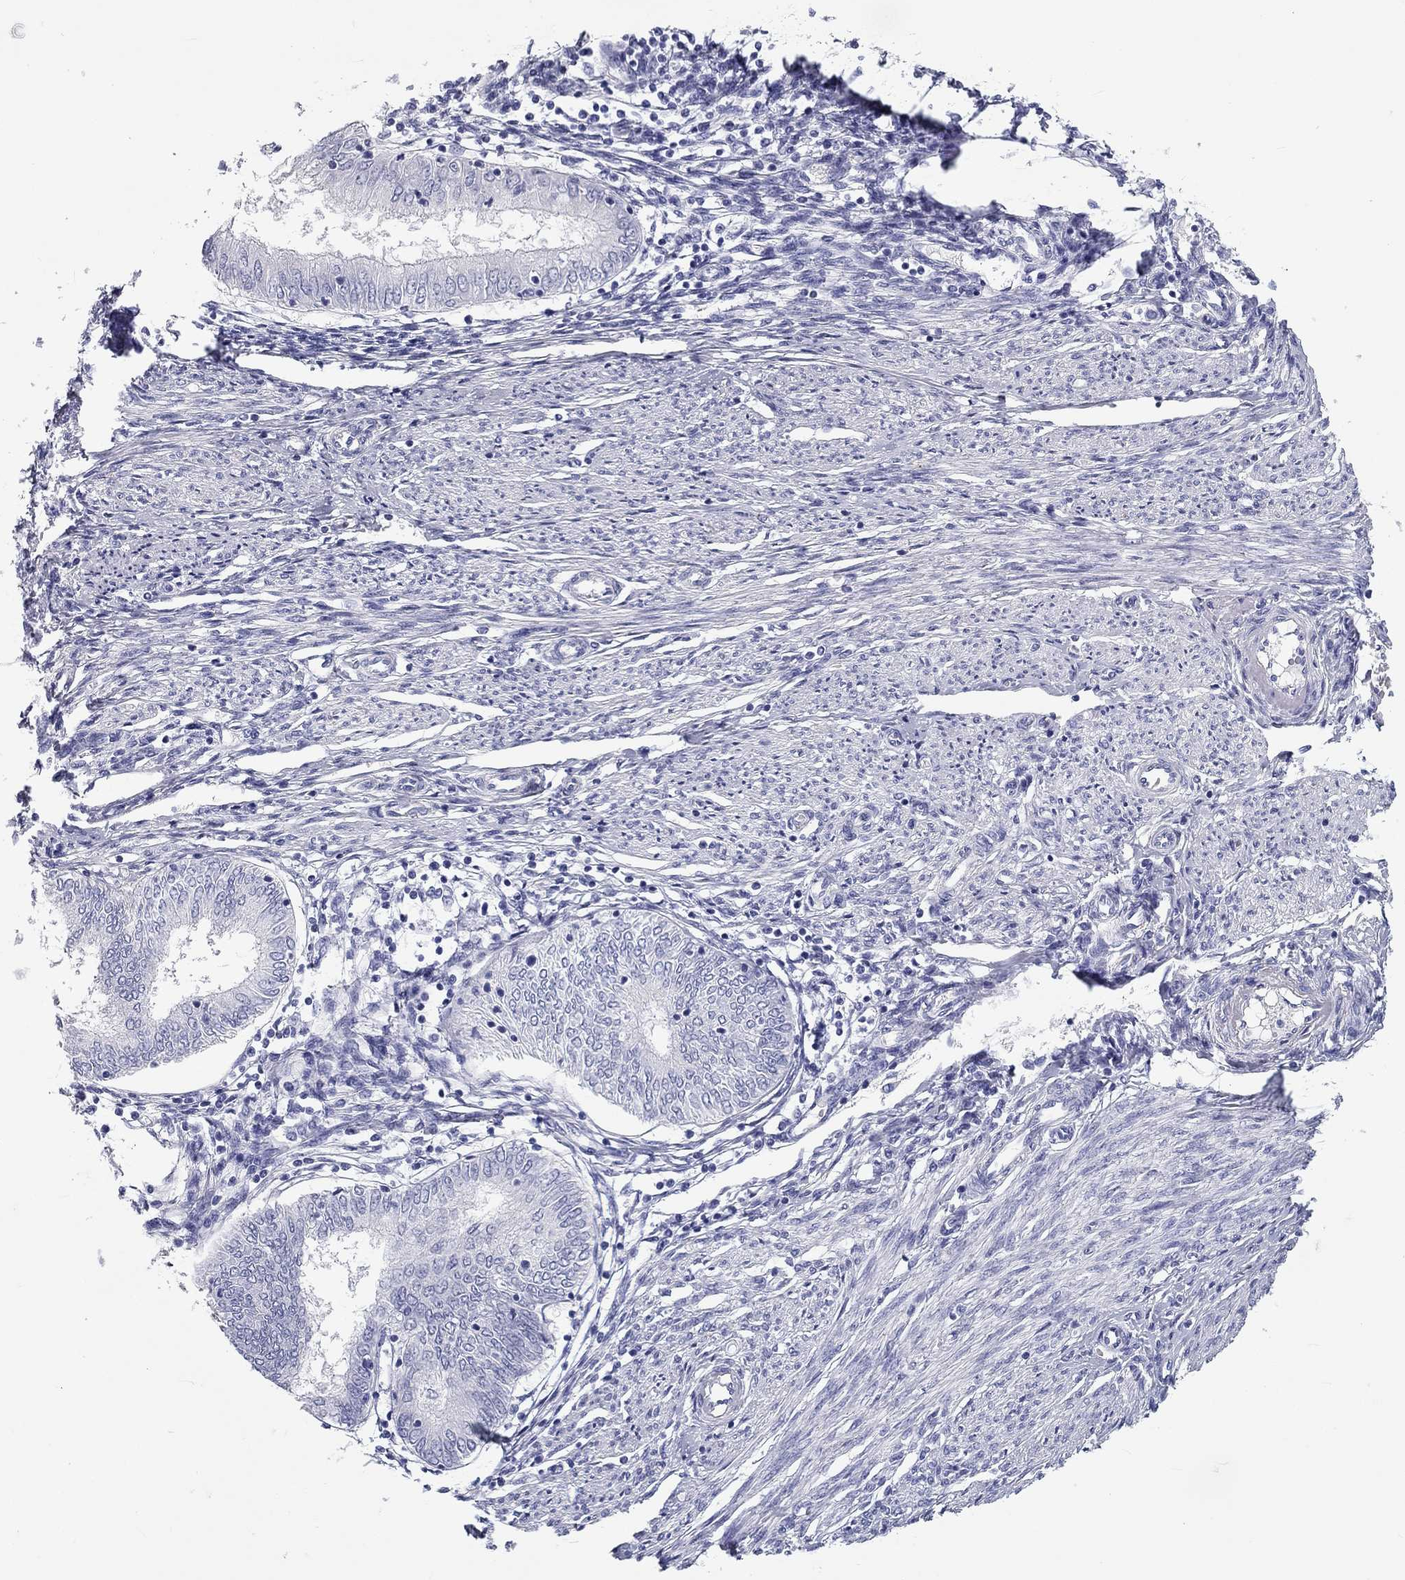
{"staining": {"intensity": "moderate", "quantity": "<25%", "location": "cytoplasmic/membranous"}, "tissue": "endometrial cancer", "cell_type": "Tumor cells", "image_type": "cancer", "snomed": [{"axis": "morphology", "description": "Adenocarcinoma, NOS"}, {"axis": "topography", "description": "Endometrium"}], "caption": "This is a micrograph of immunohistochemistry staining of endometrial cancer, which shows moderate expression in the cytoplasmic/membranous of tumor cells.", "gene": "DNALI1", "patient": {"sex": "female", "age": 68}}